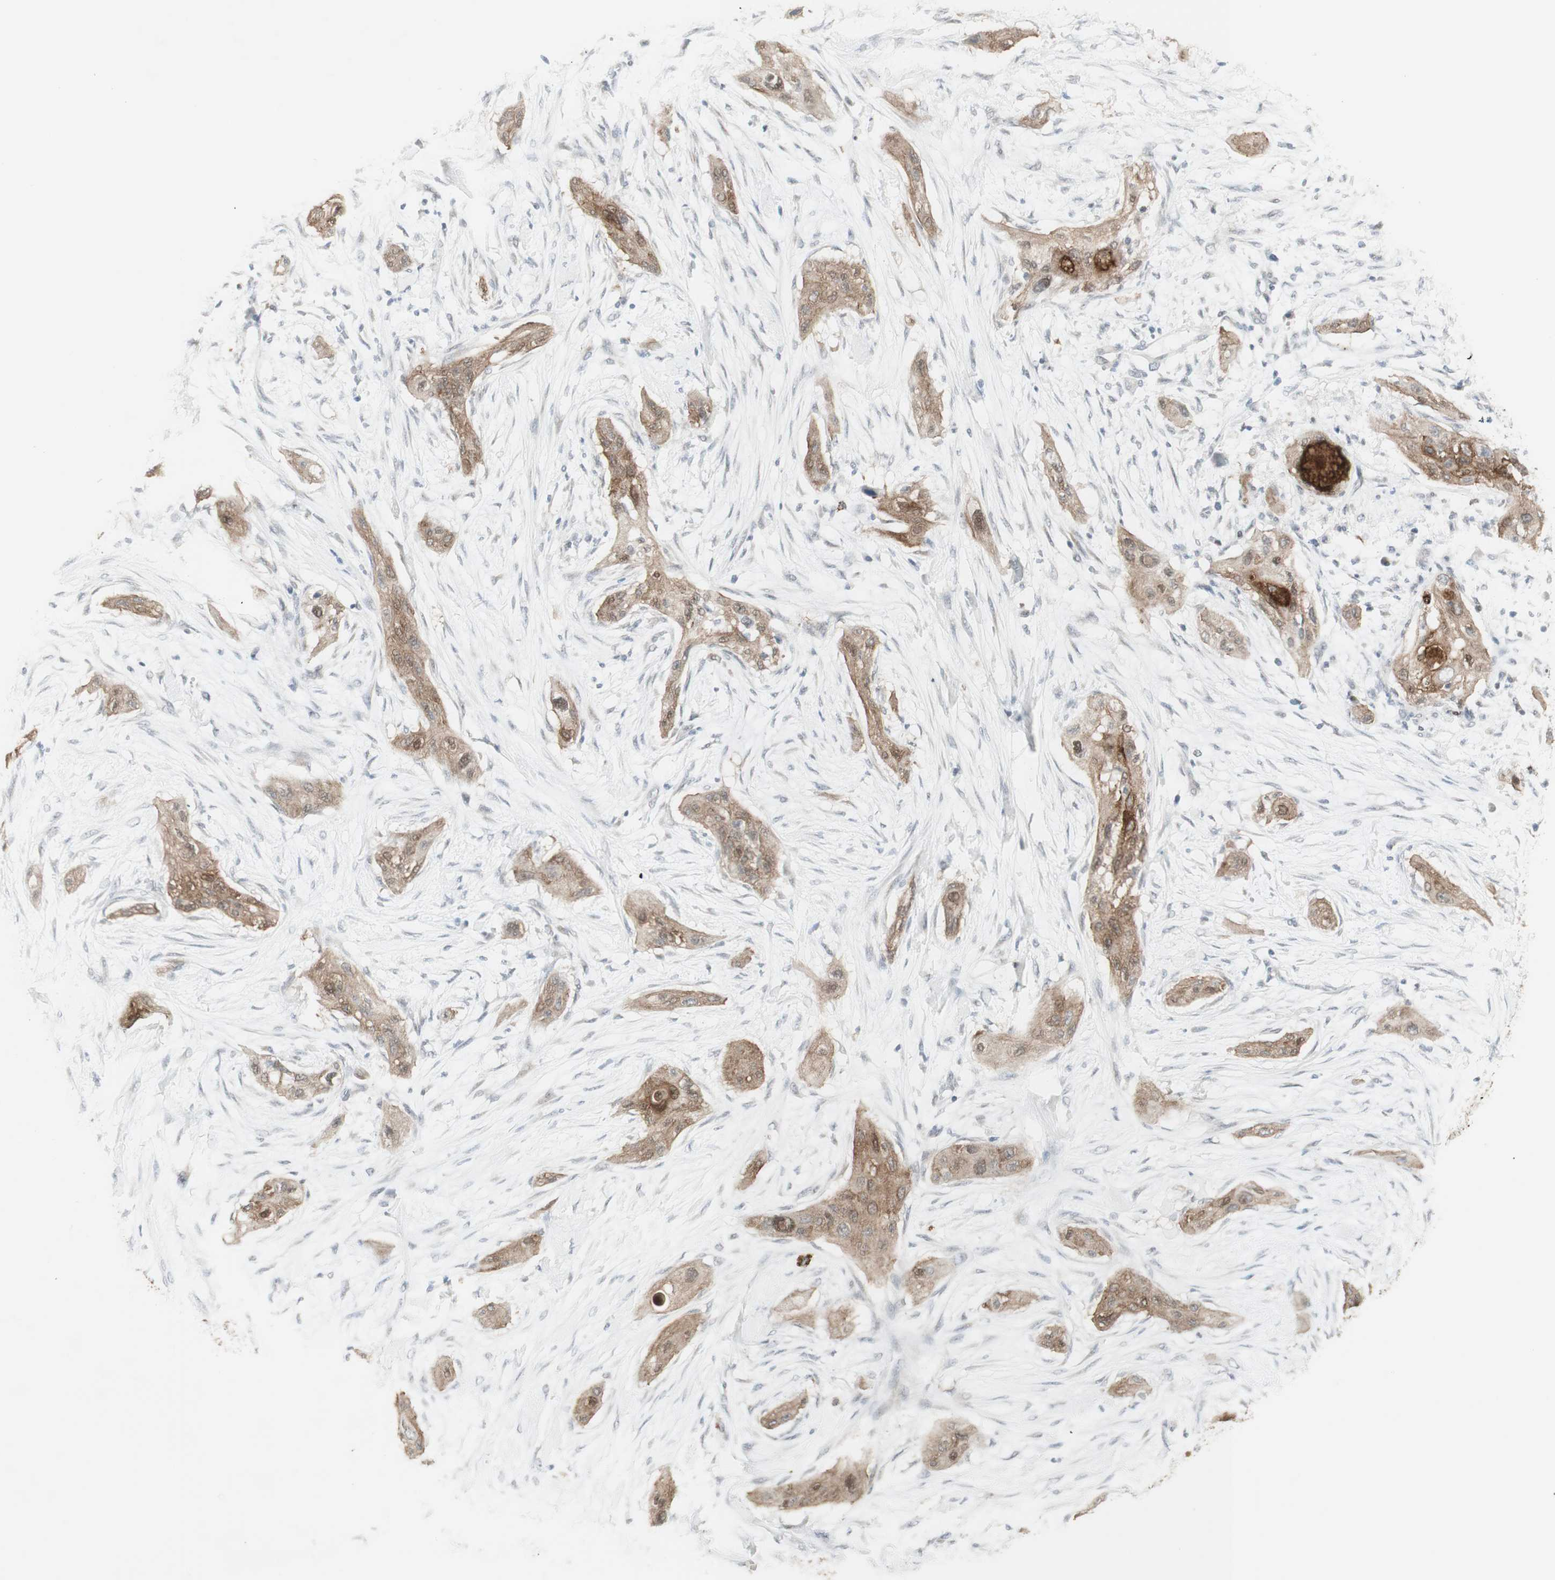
{"staining": {"intensity": "moderate", "quantity": ">75%", "location": "cytoplasmic/membranous"}, "tissue": "lung cancer", "cell_type": "Tumor cells", "image_type": "cancer", "snomed": [{"axis": "morphology", "description": "Squamous cell carcinoma, NOS"}, {"axis": "topography", "description": "Lung"}], "caption": "IHC image of neoplastic tissue: human lung cancer stained using immunohistochemistry exhibits medium levels of moderate protein expression localized specifically in the cytoplasmic/membranous of tumor cells, appearing as a cytoplasmic/membranous brown color.", "gene": "C1orf116", "patient": {"sex": "female", "age": 47}}